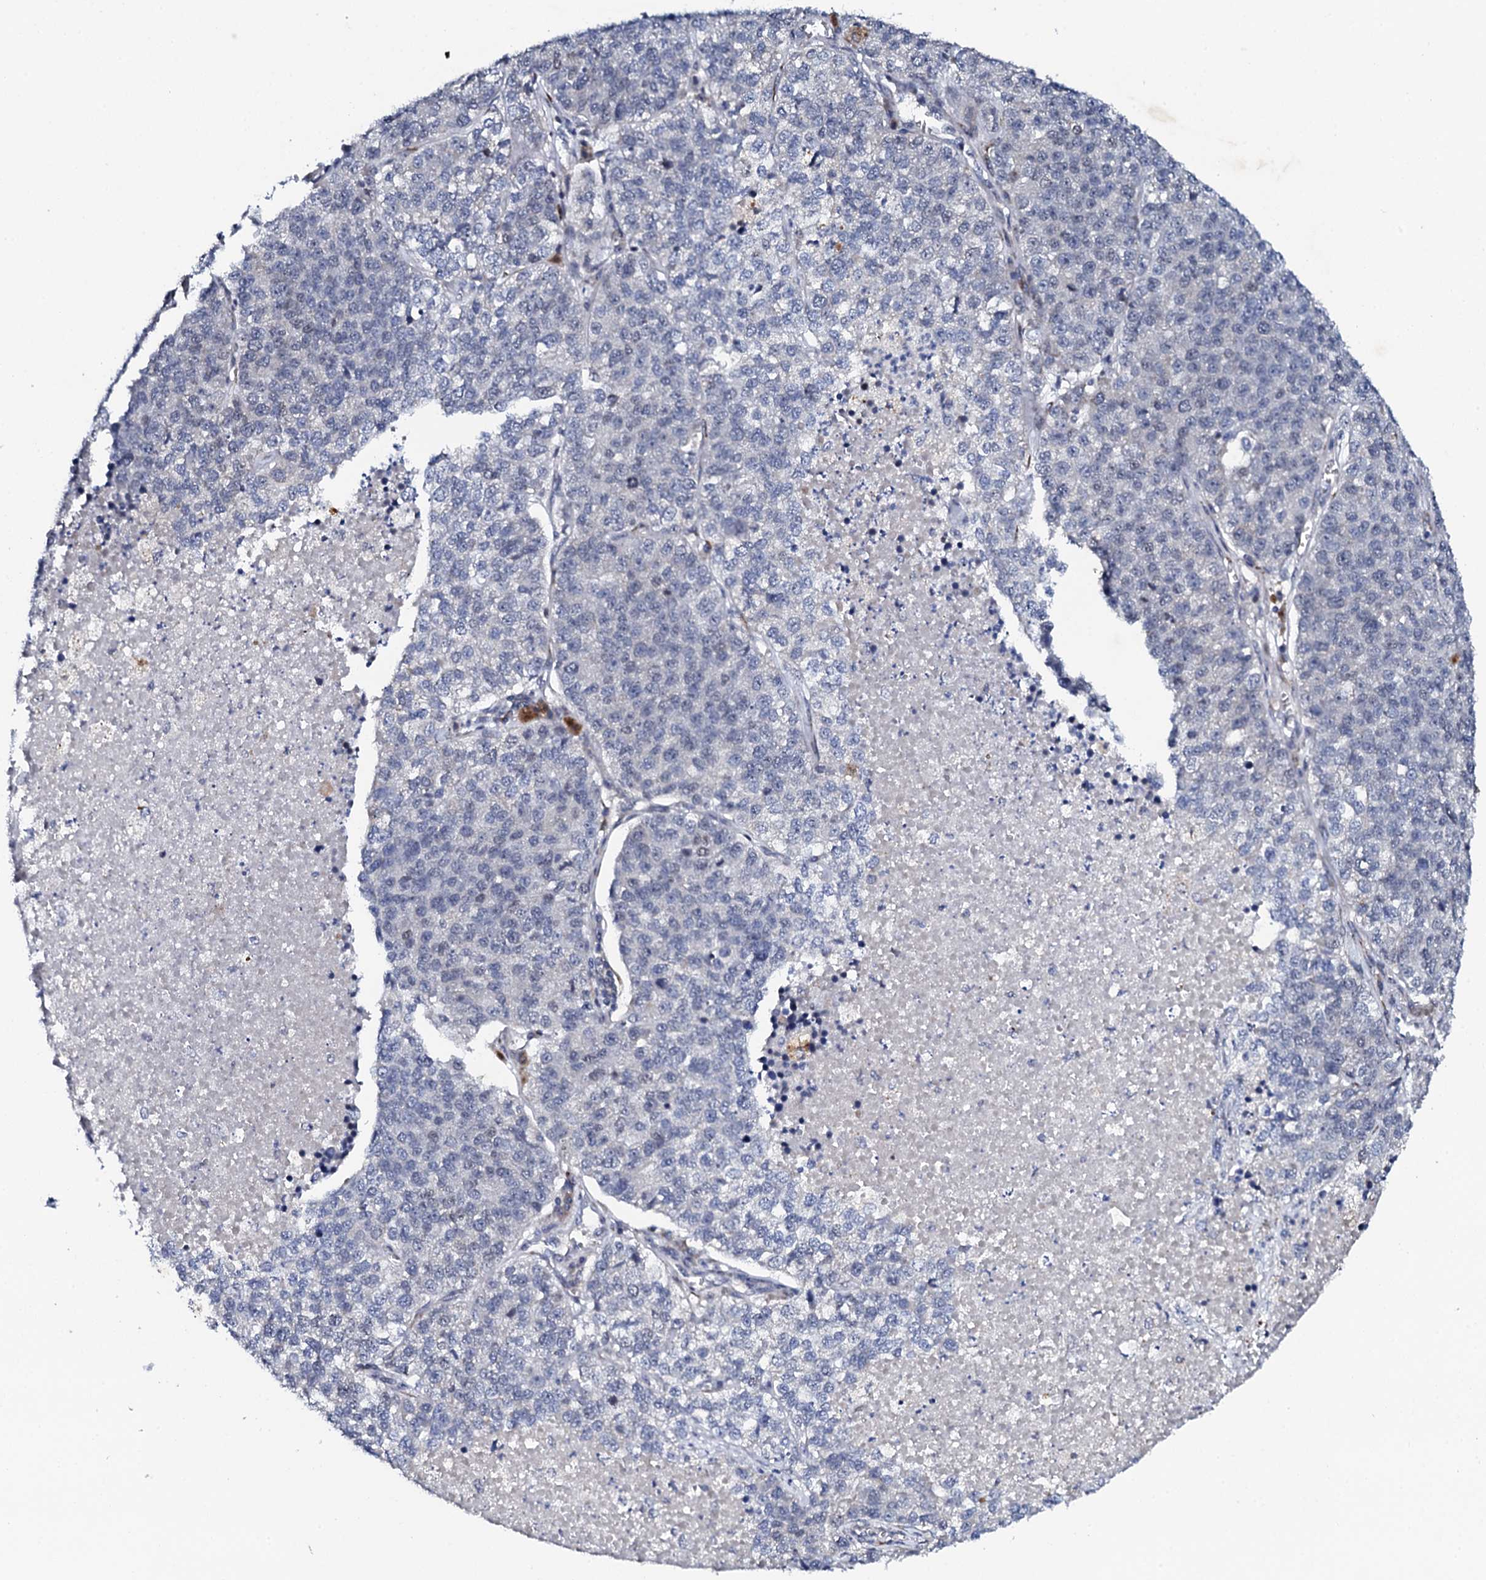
{"staining": {"intensity": "negative", "quantity": "none", "location": "none"}, "tissue": "lung cancer", "cell_type": "Tumor cells", "image_type": "cancer", "snomed": [{"axis": "morphology", "description": "Adenocarcinoma, NOS"}, {"axis": "topography", "description": "Lung"}], "caption": "Photomicrograph shows no significant protein expression in tumor cells of lung cancer (adenocarcinoma).", "gene": "FAM111A", "patient": {"sex": "male", "age": 49}}